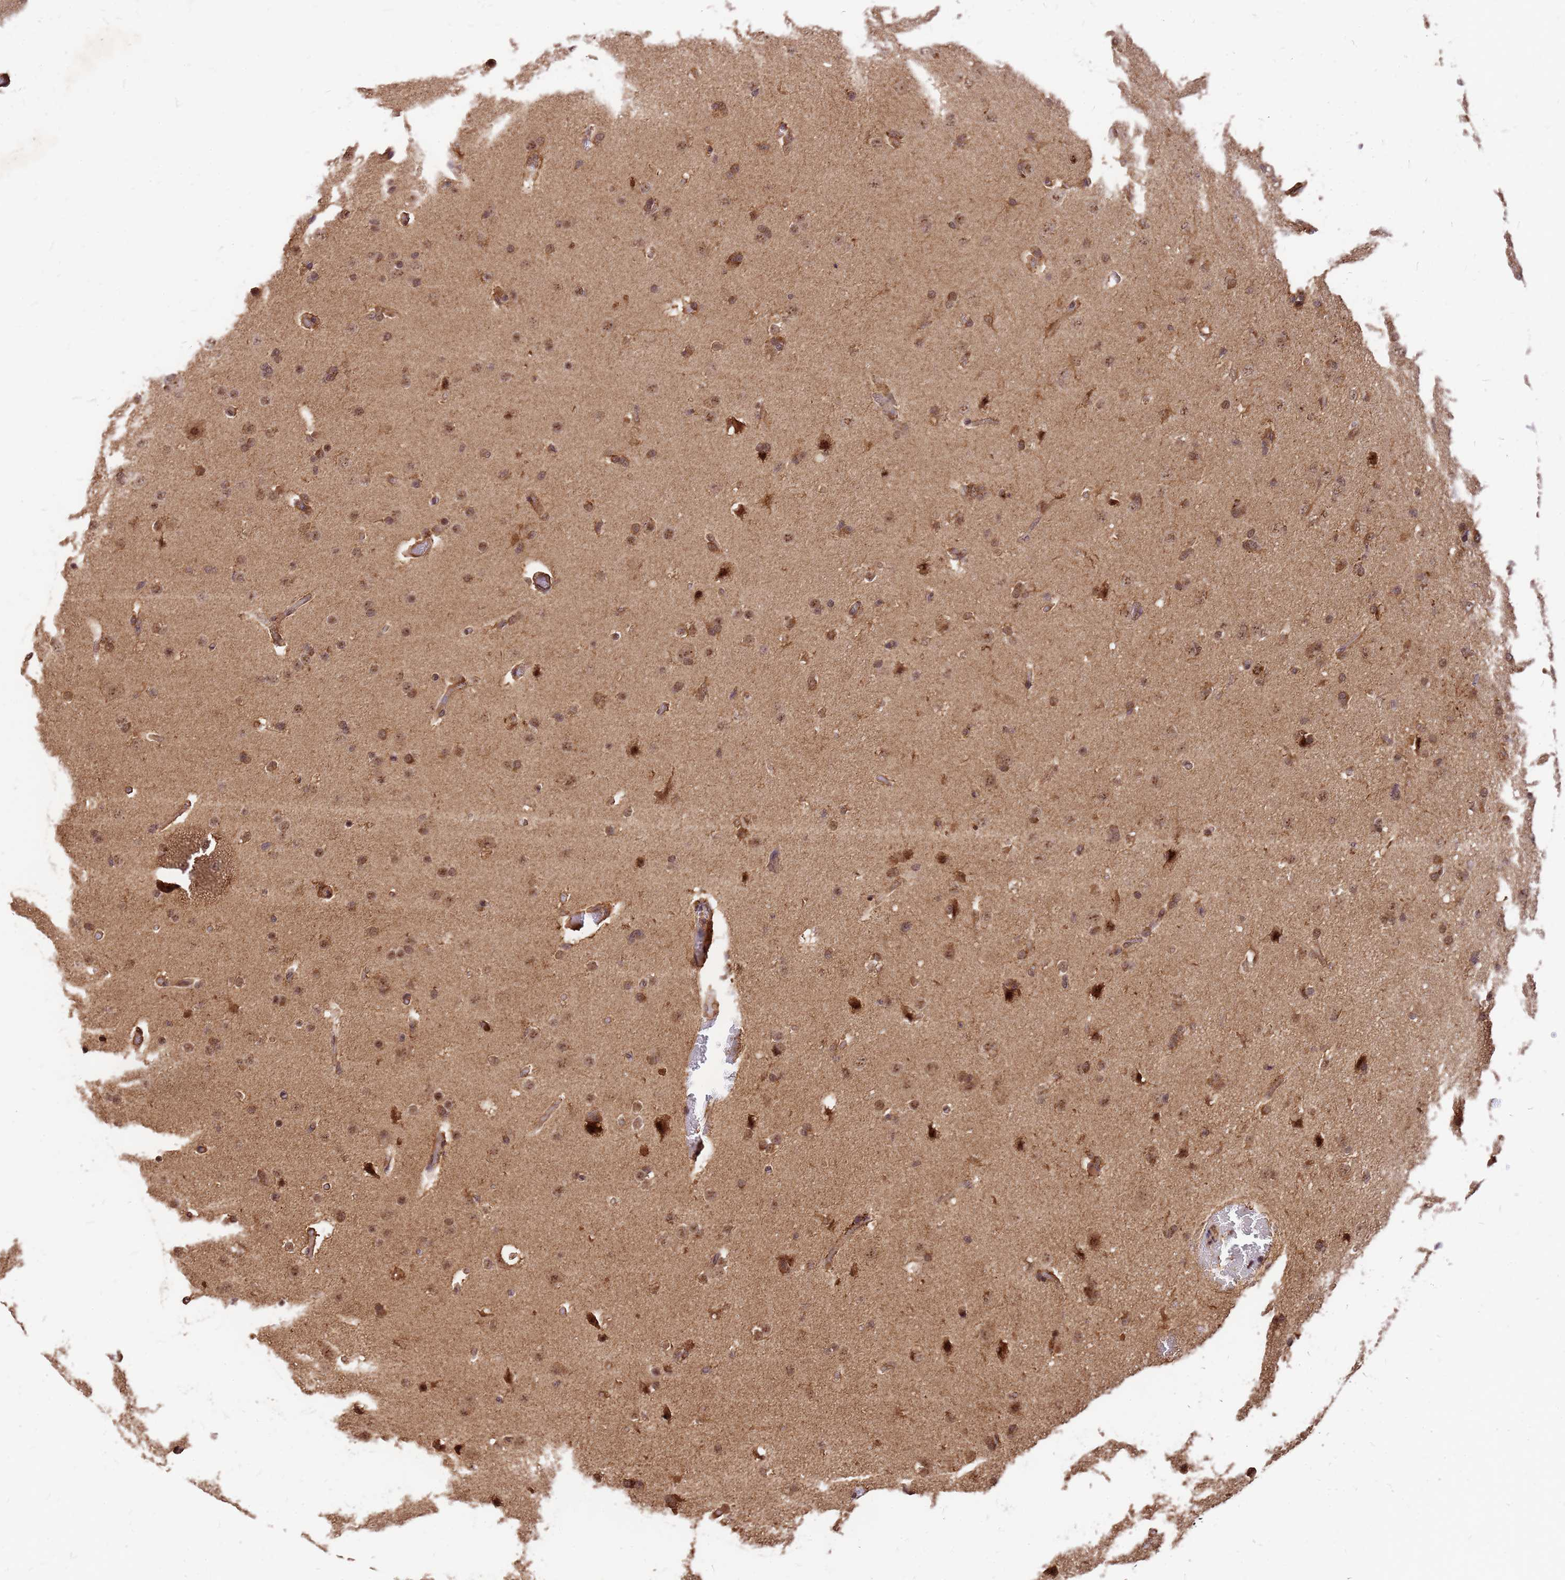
{"staining": {"intensity": "moderate", "quantity": ">75%", "location": "cytoplasmic/membranous,nuclear"}, "tissue": "glioma", "cell_type": "Tumor cells", "image_type": "cancer", "snomed": [{"axis": "morphology", "description": "Glioma, malignant, High grade"}, {"axis": "topography", "description": "Cerebral cortex"}], "caption": "Tumor cells reveal medium levels of moderate cytoplasmic/membranous and nuclear positivity in approximately >75% of cells in glioma.", "gene": "GPATCH8", "patient": {"sex": "female", "age": 36}}